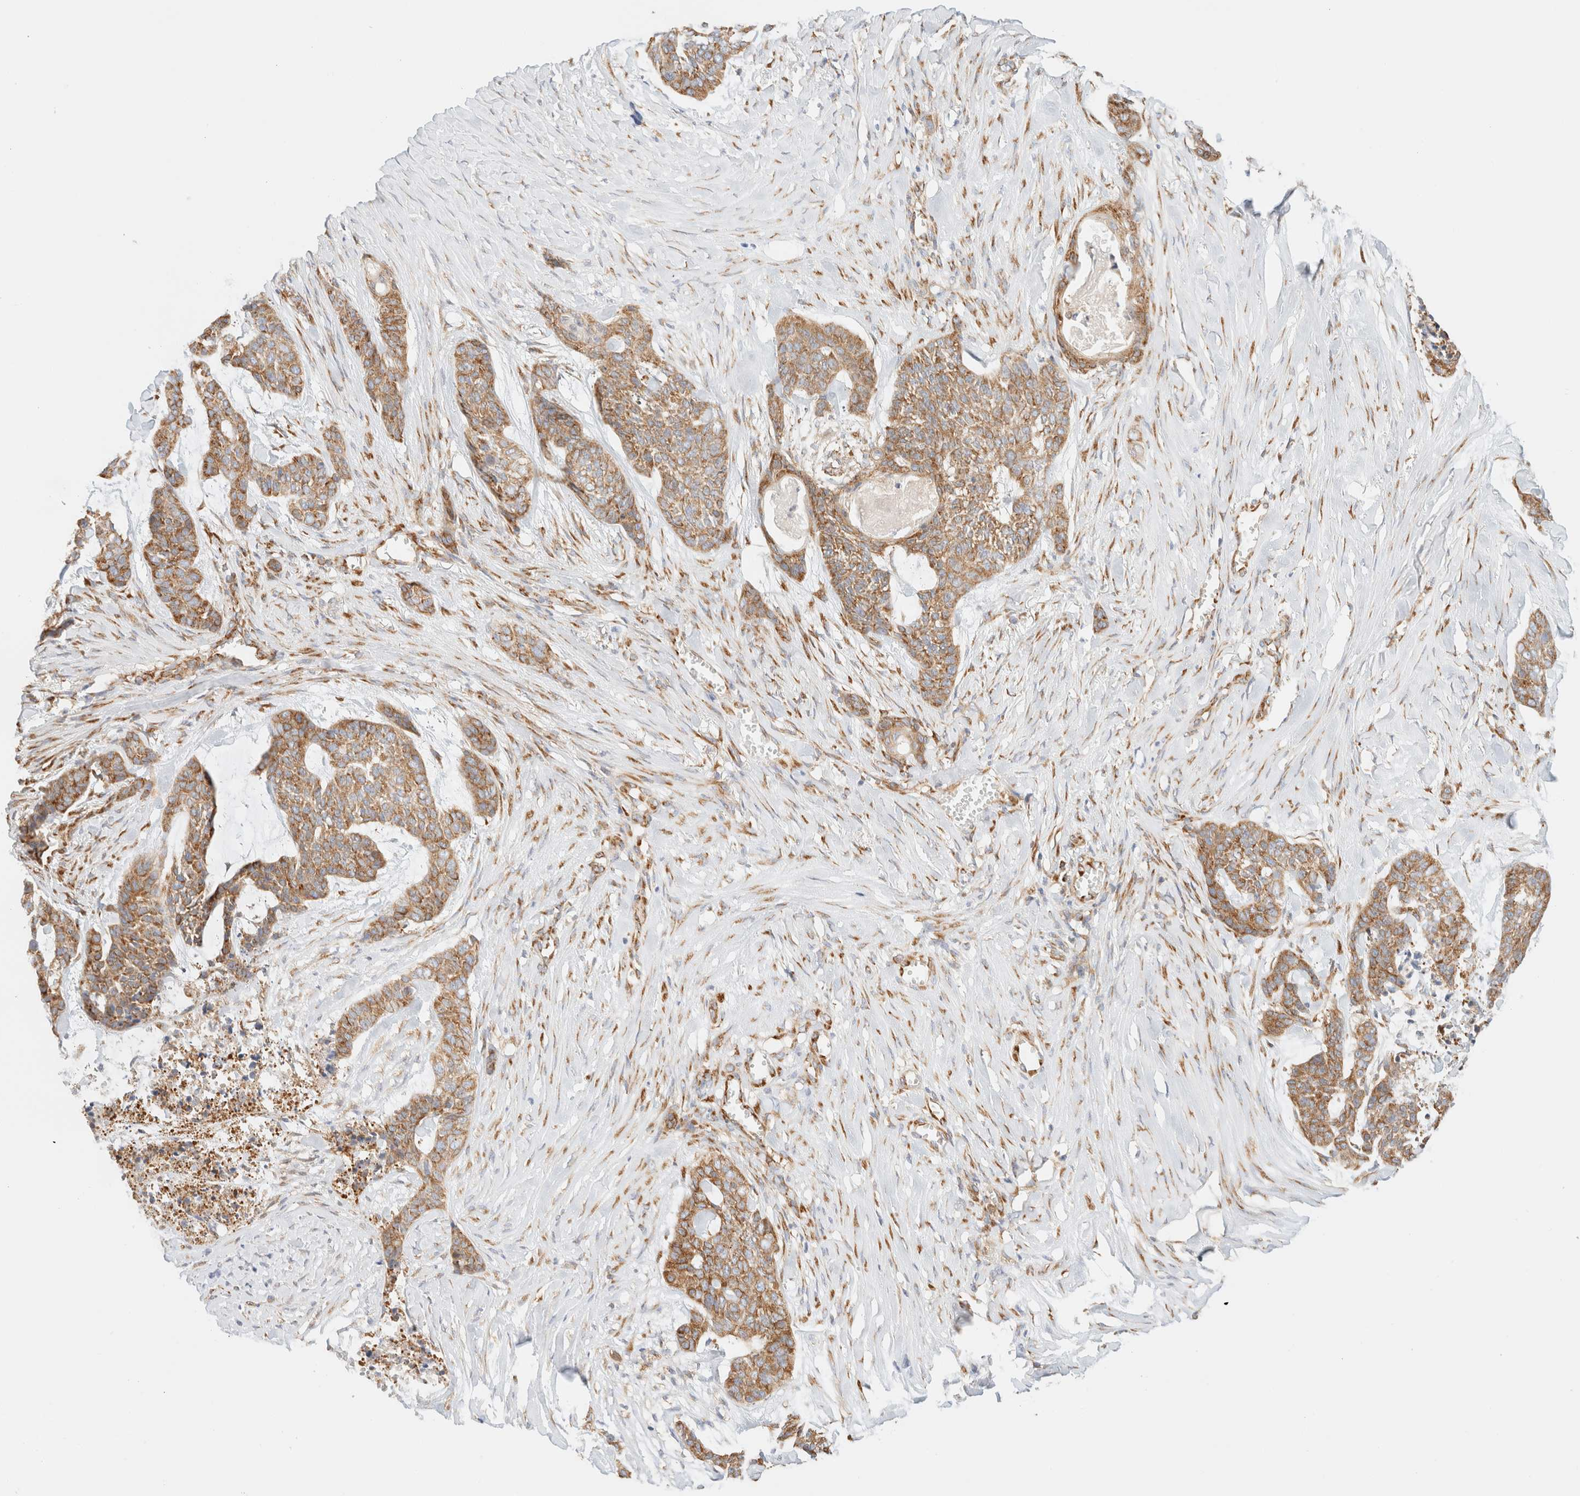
{"staining": {"intensity": "moderate", "quantity": ">75%", "location": "cytoplasmic/membranous"}, "tissue": "skin cancer", "cell_type": "Tumor cells", "image_type": "cancer", "snomed": [{"axis": "morphology", "description": "Basal cell carcinoma"}, {"axis": "topography", "description": "Skin"}], "caption": "Immunohistochemistry (IHC) (DAB) staining of skin basal cell carcinoma reveals moderate cytoplasmic/membranous protein expression in about >75% of tumor cells. The protein is shown in brown color, while the nuclei are stained blue.", "gene": "ZC2HC1A", "patient": {"sex": "female", "age": 64}}